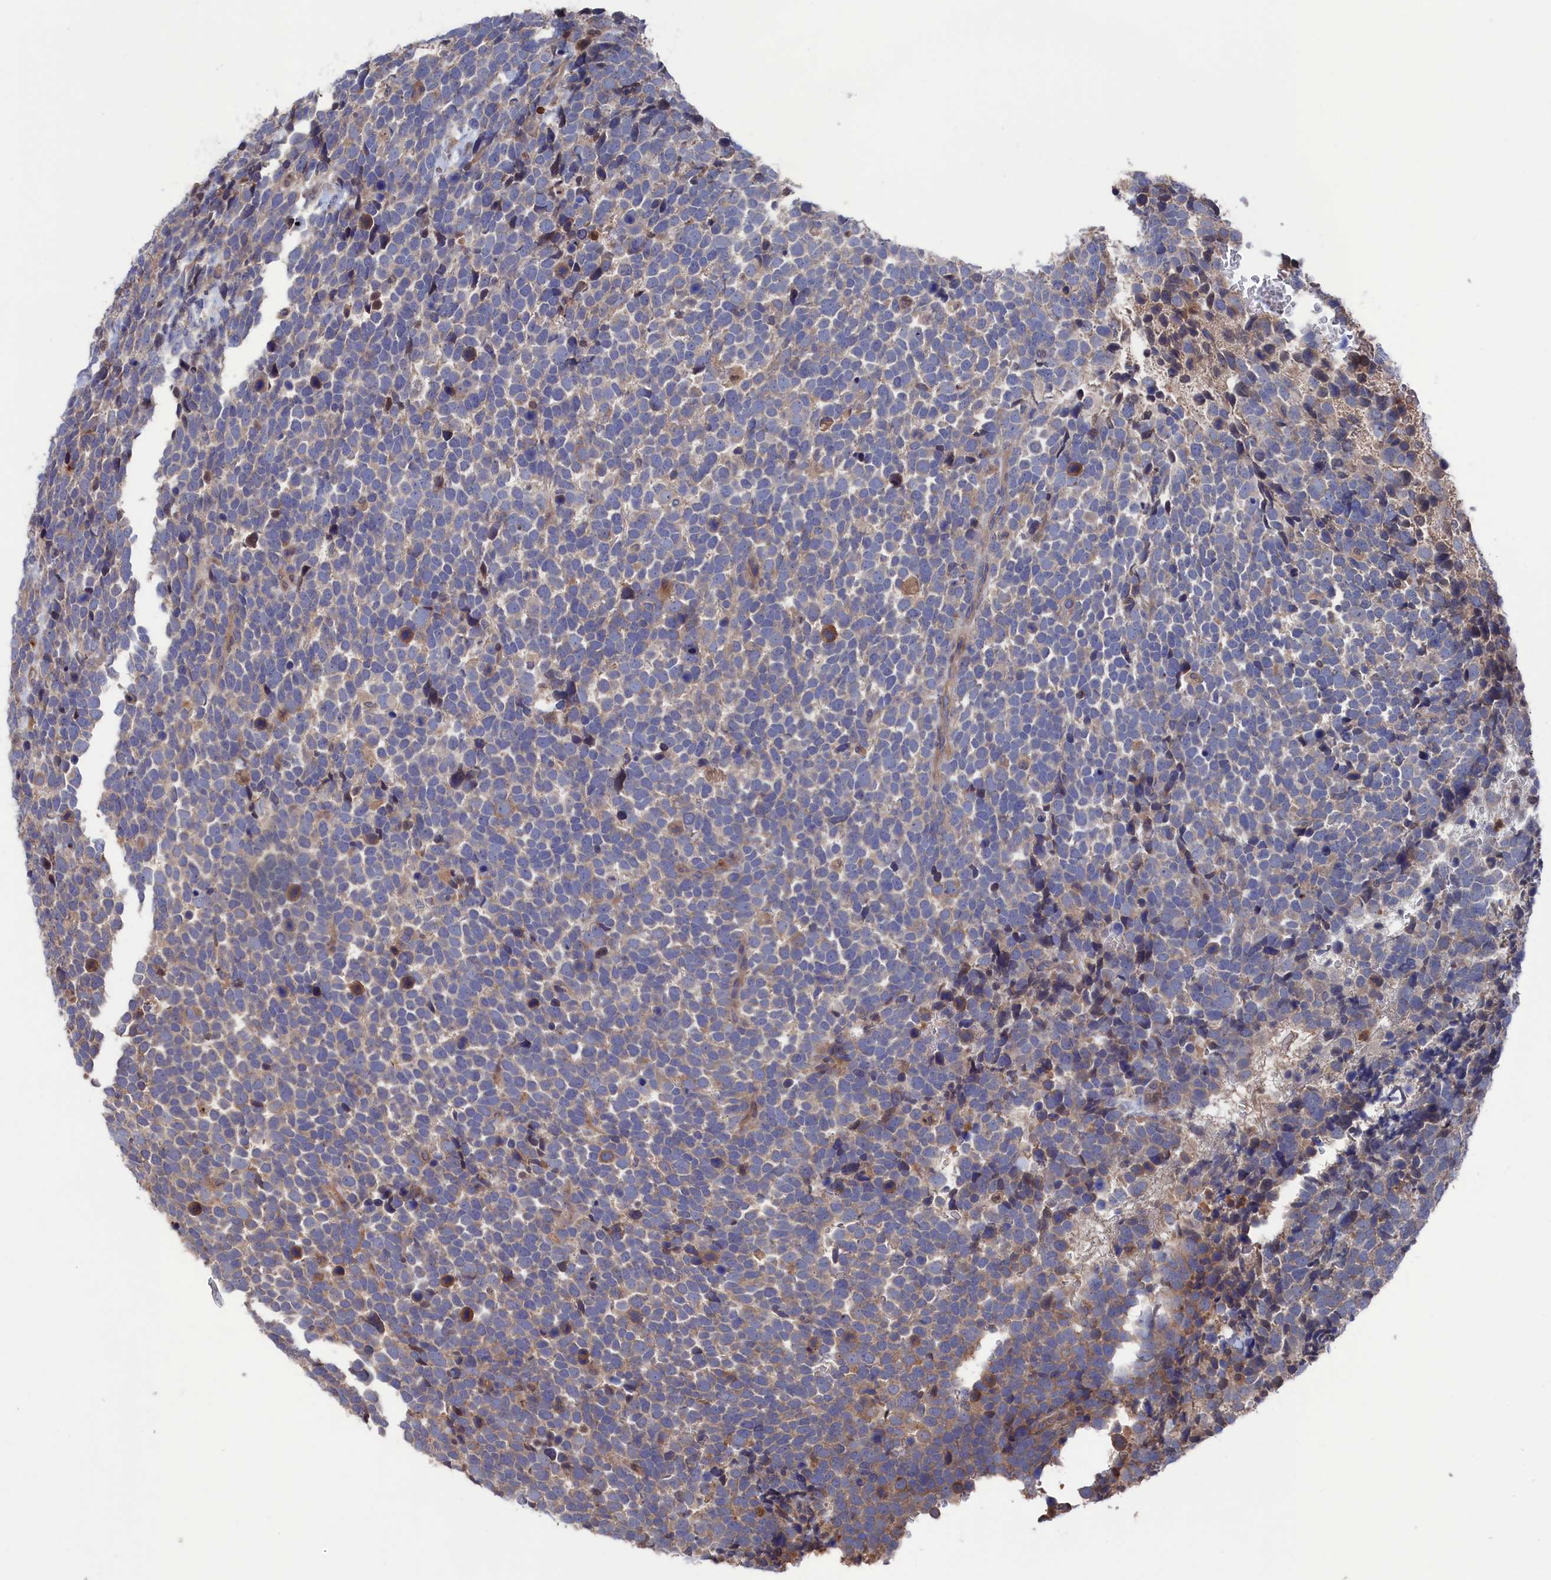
{"staining": {"intensity": "moderate", "quantity": "<25%", "location": "cytoplasmic/membranous"}, "tissue": "urothelial cancer", "cell_type": "Tumor cells", "image_type": "cancer", "snomed": [{"axis": "morphology", "description": "Urothelial carcinoma, High grade"}, {"axis": "topography", "description": "Urinary bladder"}], "caption": "Protein analysis of urothelial carcinoma (high-grade) tissue shows moderate cytoplasmic/membranous positivity in about <25% of tumor cells. The protein of interest is stained brown, and the nuclei are stained in blue (DAB (3,3'-diaminobenzidine) IHC with brightfield microscopy, high magnification).", "gene": "PLA2G15", "patient": {"sex": "female", "age": 82}}